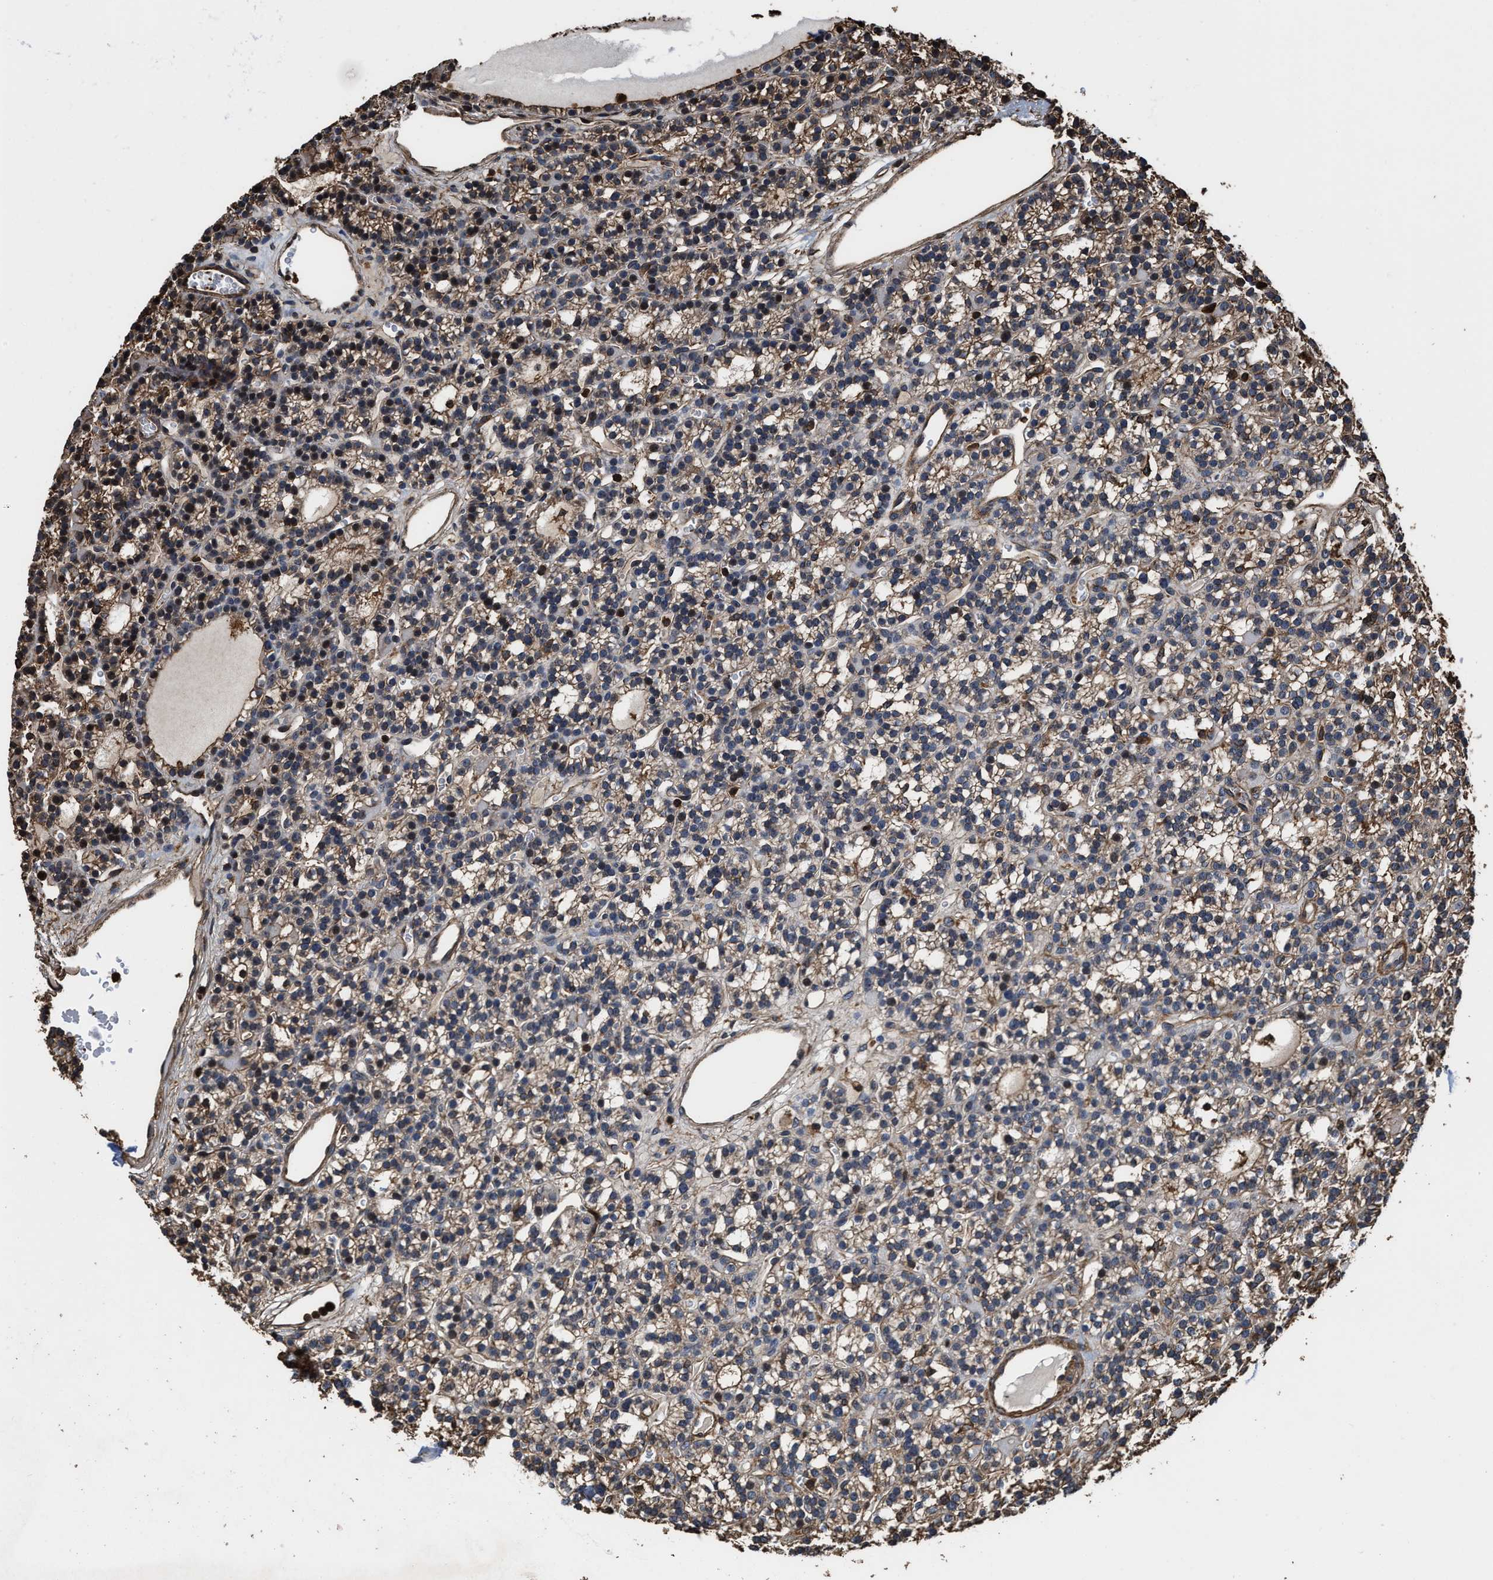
{"staining": {"intensity": "weak", "quantity": "25%-75%", "location": "cytoplasmic/membranous"}, "tissue": "parathyroid gland", "cell_type": "Glandular cells", "image_type": "normal", "snomed": [{"axis": "morphology", "description": "Normal tissue, NOS"}, {"axis": "morphology", "description": "Adenoma, NOS"}, {"axis": "topography", "description": "Parathyroid gland"}], "caption": "Protein staining displays weak cytoplasmic/membranous expression in approximately 25%-75% of glandular cells in normal parathyroid gland.", "gene": "KBTBD2", "patient": {"sex": "female", "age": 58}}